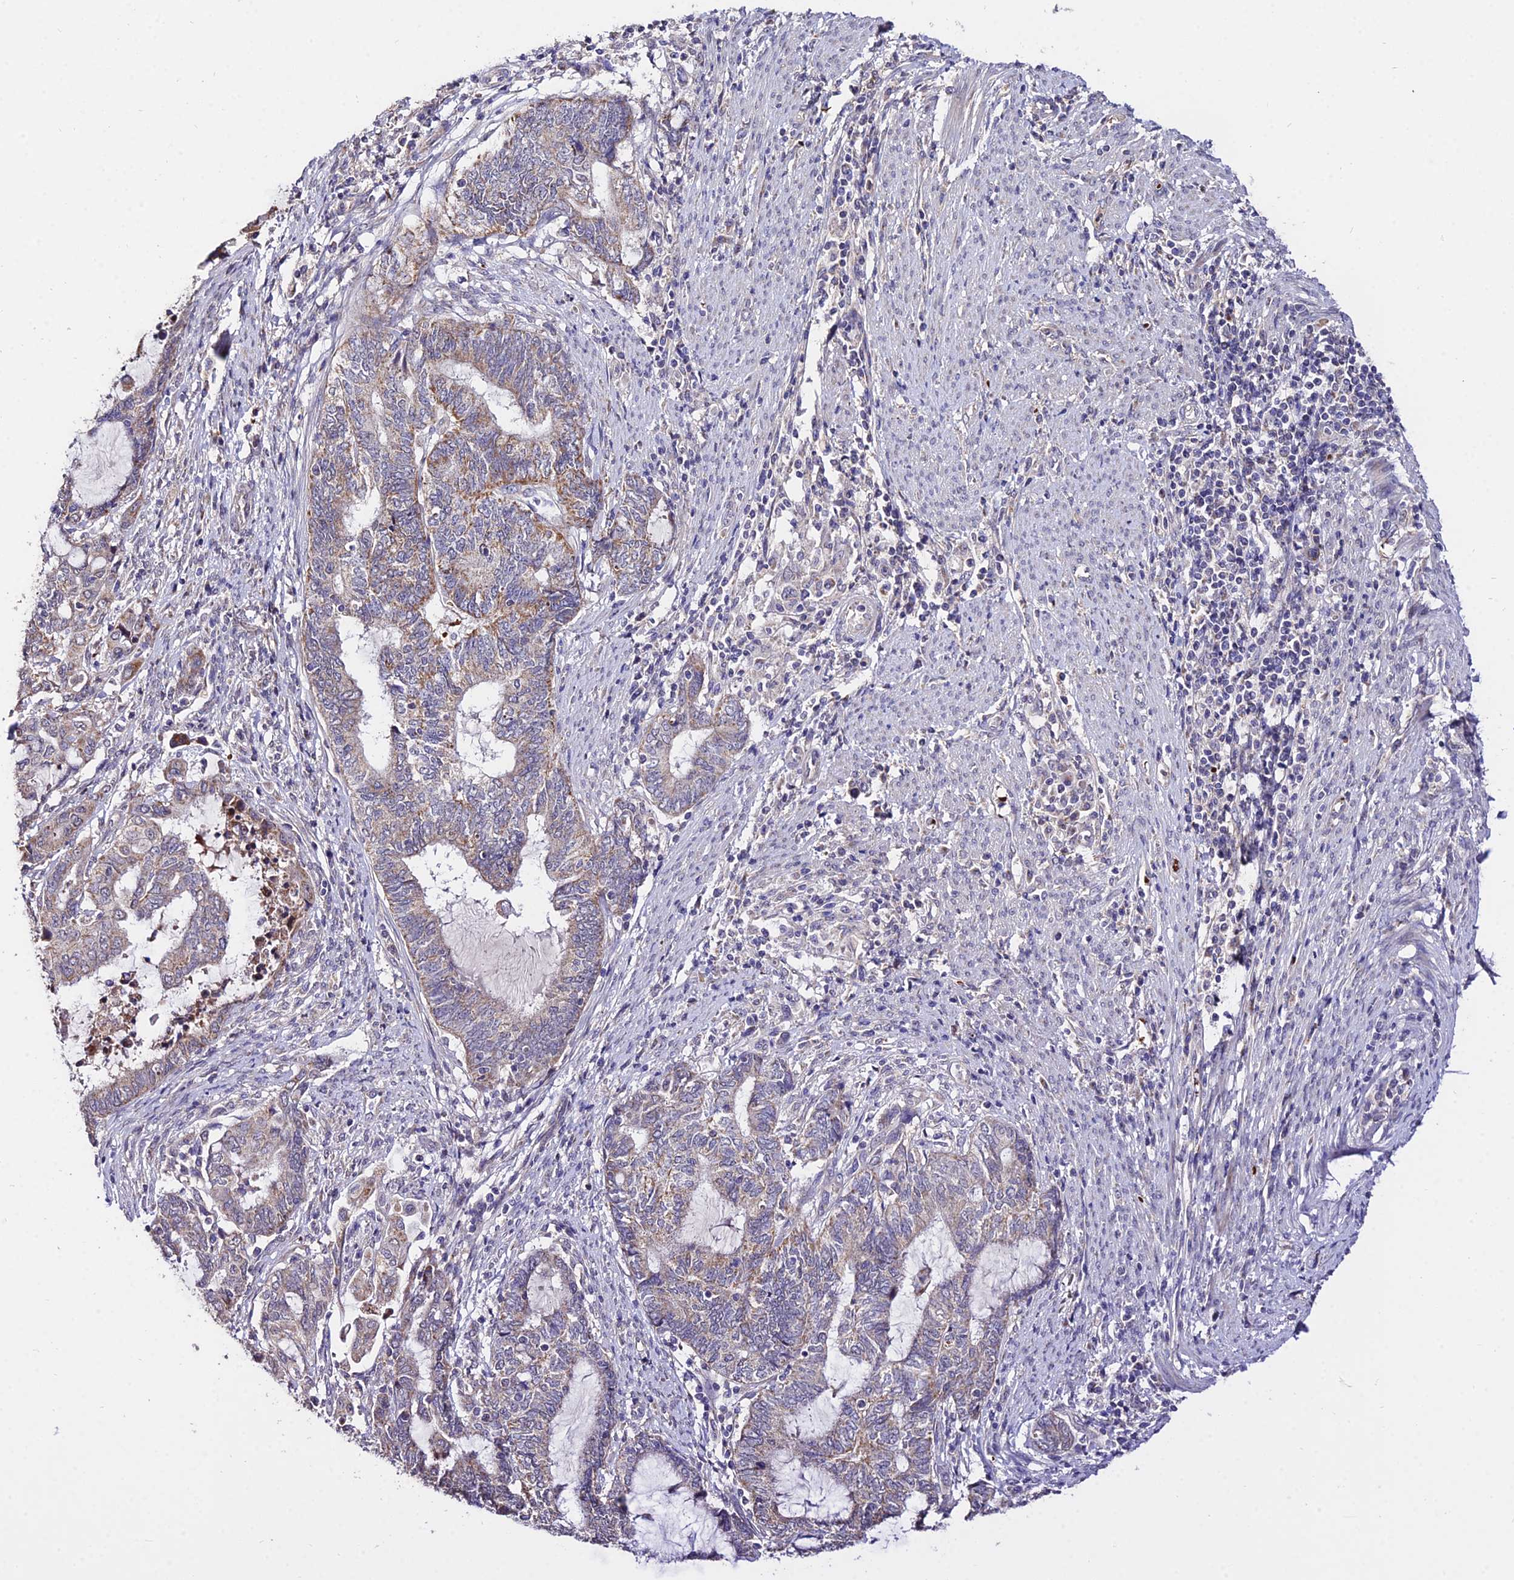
{"staining": {"intensity": "moderate", "quantity": "<25%", "location": "cytoplasmic/membranous"}, "tissue": "endometrial cancer", "cell_type": "Tumor cells", "image_type": "cancer", "snomed": [{"axis": "morphology", "description": "Adenocarcinoma, NOS"}, {"axis": "topography", "description": "Uterus"}, {"axis": "topography", "description": "Endometrium"}], "caption": "This histopathology image shows immunohistochemistry staining of adenocarcinoma (endometrial), with low moderate cytoplasmic/membranous expression in about <25% of tumor cells.", "gene": "WDR5B", "patient": {"sex": "female", "age": 70}}